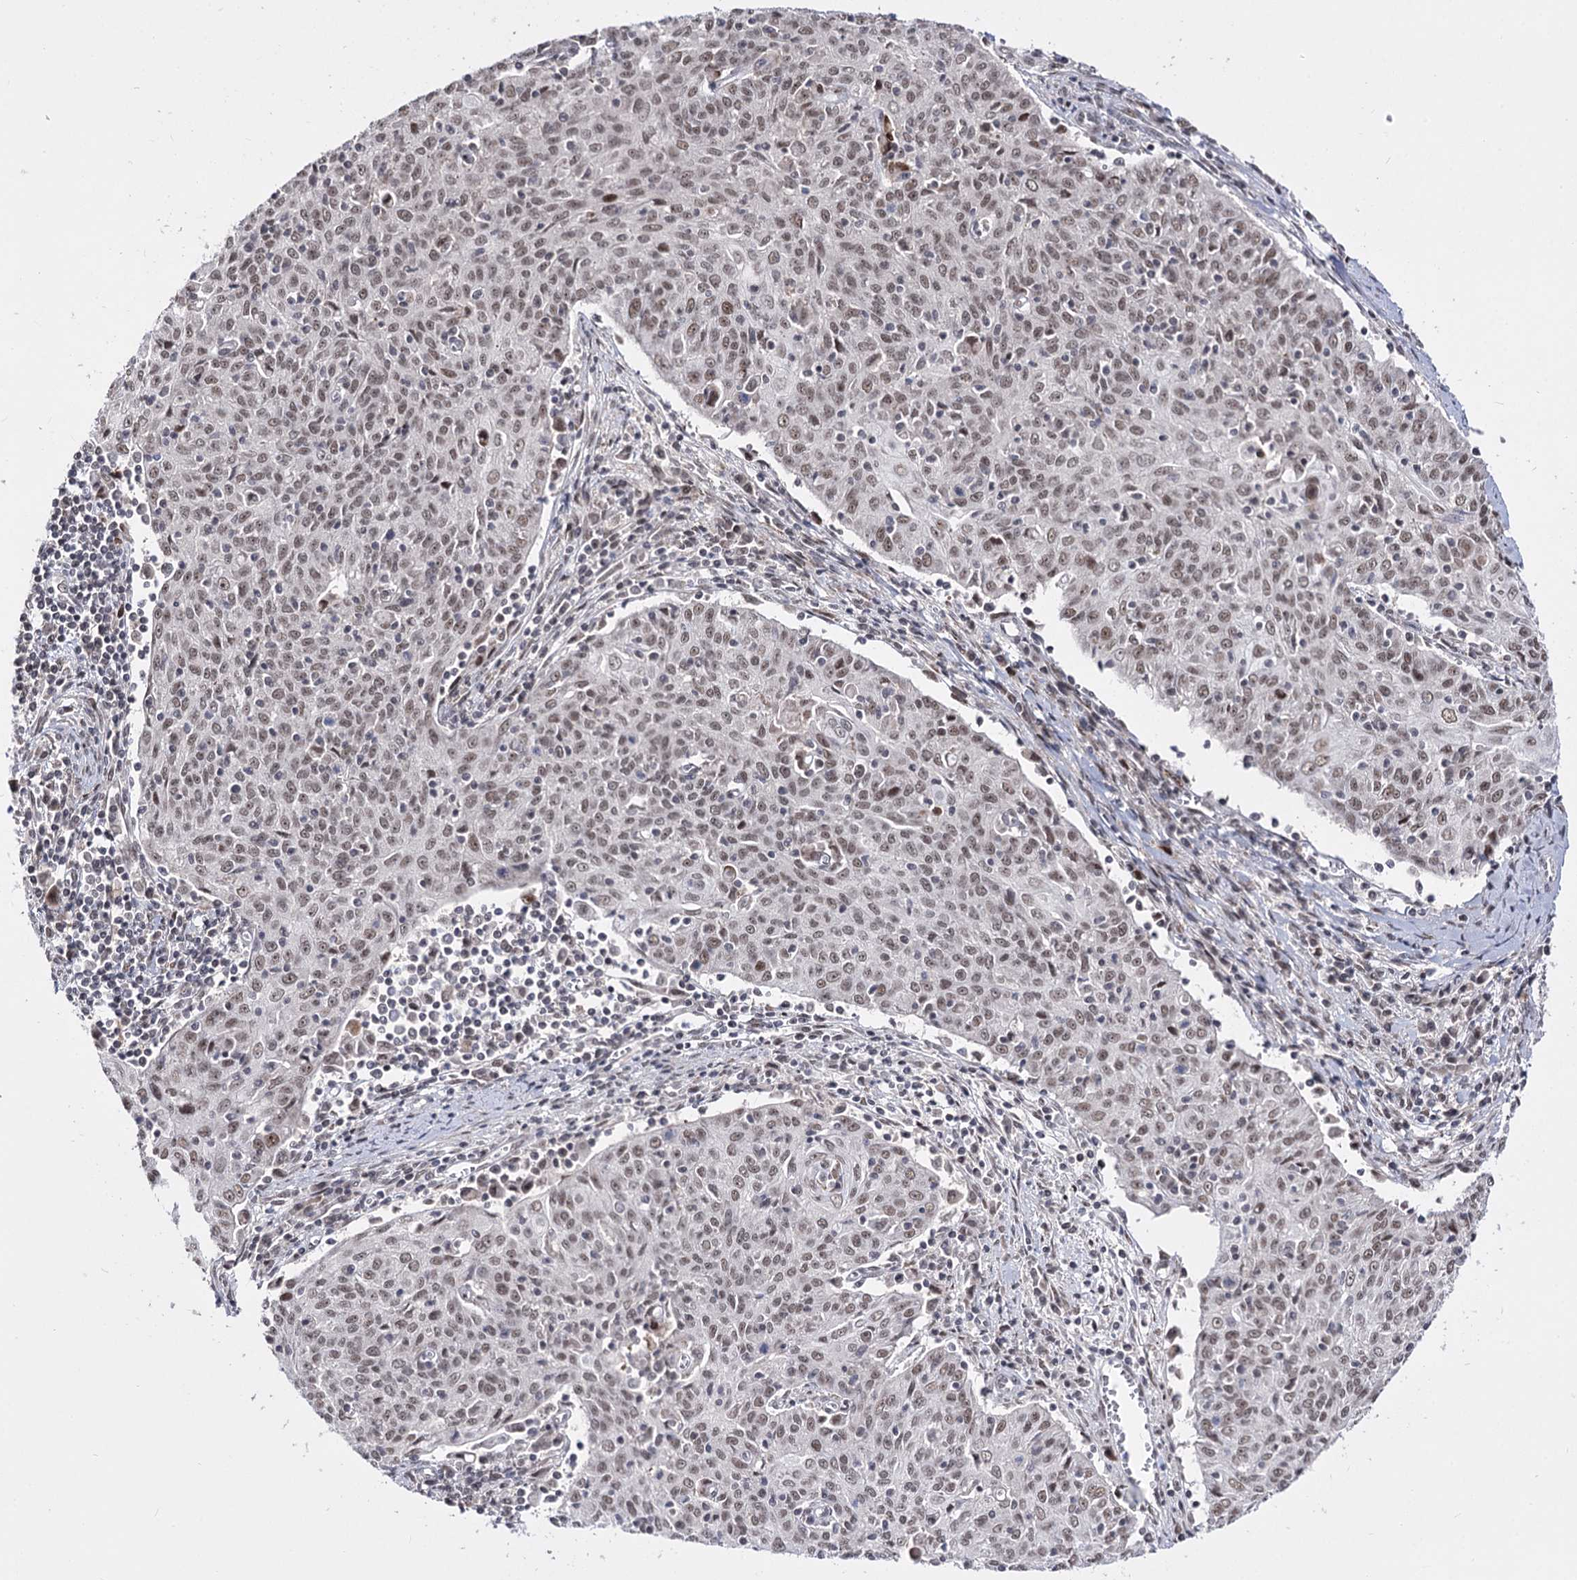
{"staining": {"intensity": "weak", "quantity": ">75%", "location": "nuclear"}, "tissue": "cervical cancer", "cell_type": "Tumor cells", "image_type": "cancer", "snomed": [{"axis": "morphology", "description": "Squamous cell carcinoma, NOS"}, {"axis": "topography", "description": "Cervix"}], "caption": "Protein expression analysis of cervical cancer (squamous cell carcinoma) shows weak nuclear staining in about >75% of tumor cells.", "gene": "STOX1", "patient": {"sex": "female", "age": 48}}